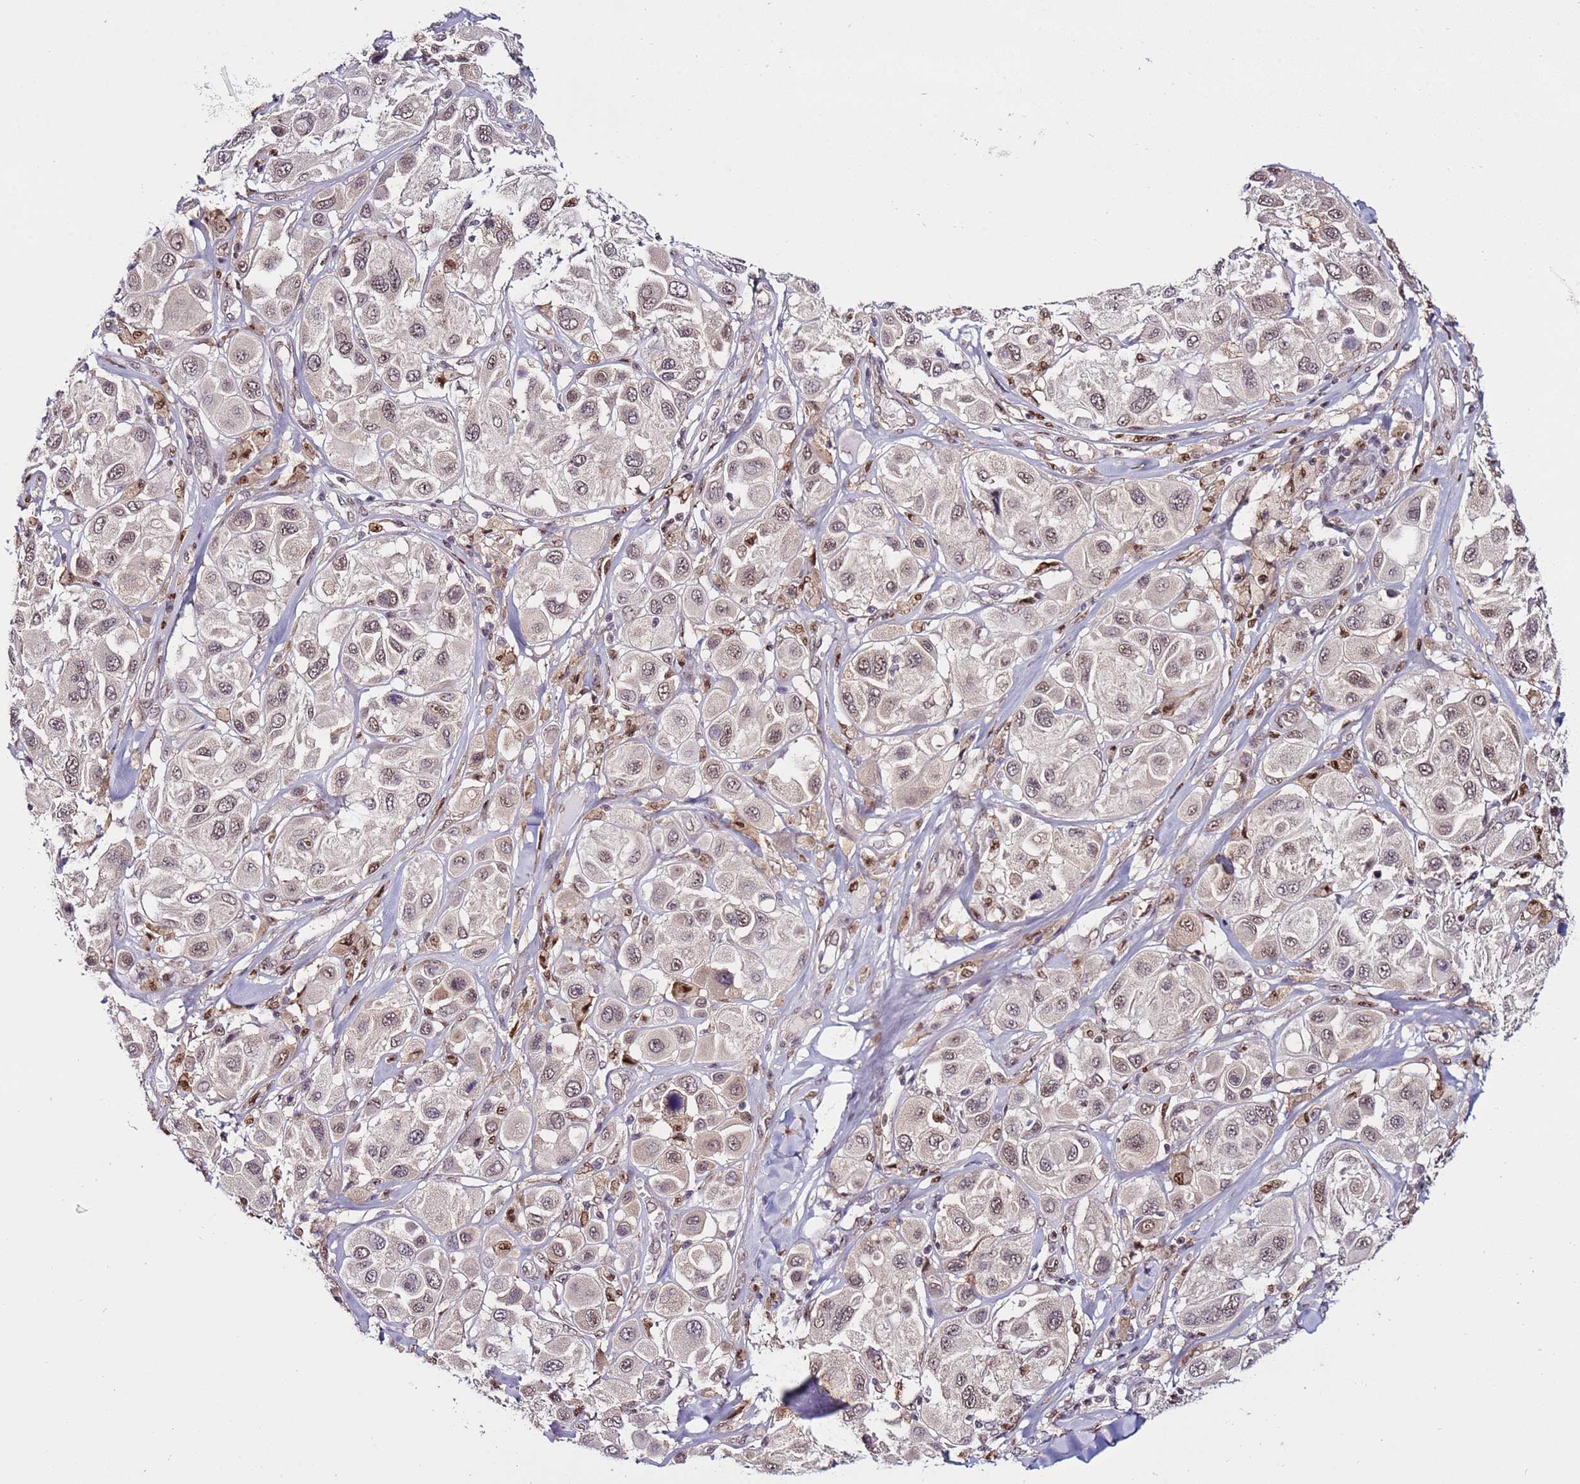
{"staining": {"intensity": "moderate", "quantity": "25%-75%", "location": "nuclear"}, "tissue": "melanoma", "cell_type": "Tumor cells", "image_type": "cancer", "snomed": [{"axis": "morphology", "description": "Malignant melanoma, Metastatic site"}, {"axis": "topography", "description": "Skin"}], "caption": "The image reveals staining of malignant melanoma (metastatic site), revealing moderate nuclear protein expression (brown color) within tumor cells.", "gene": "PRPF6", "patient": {"sex": "male", "age": 41}}